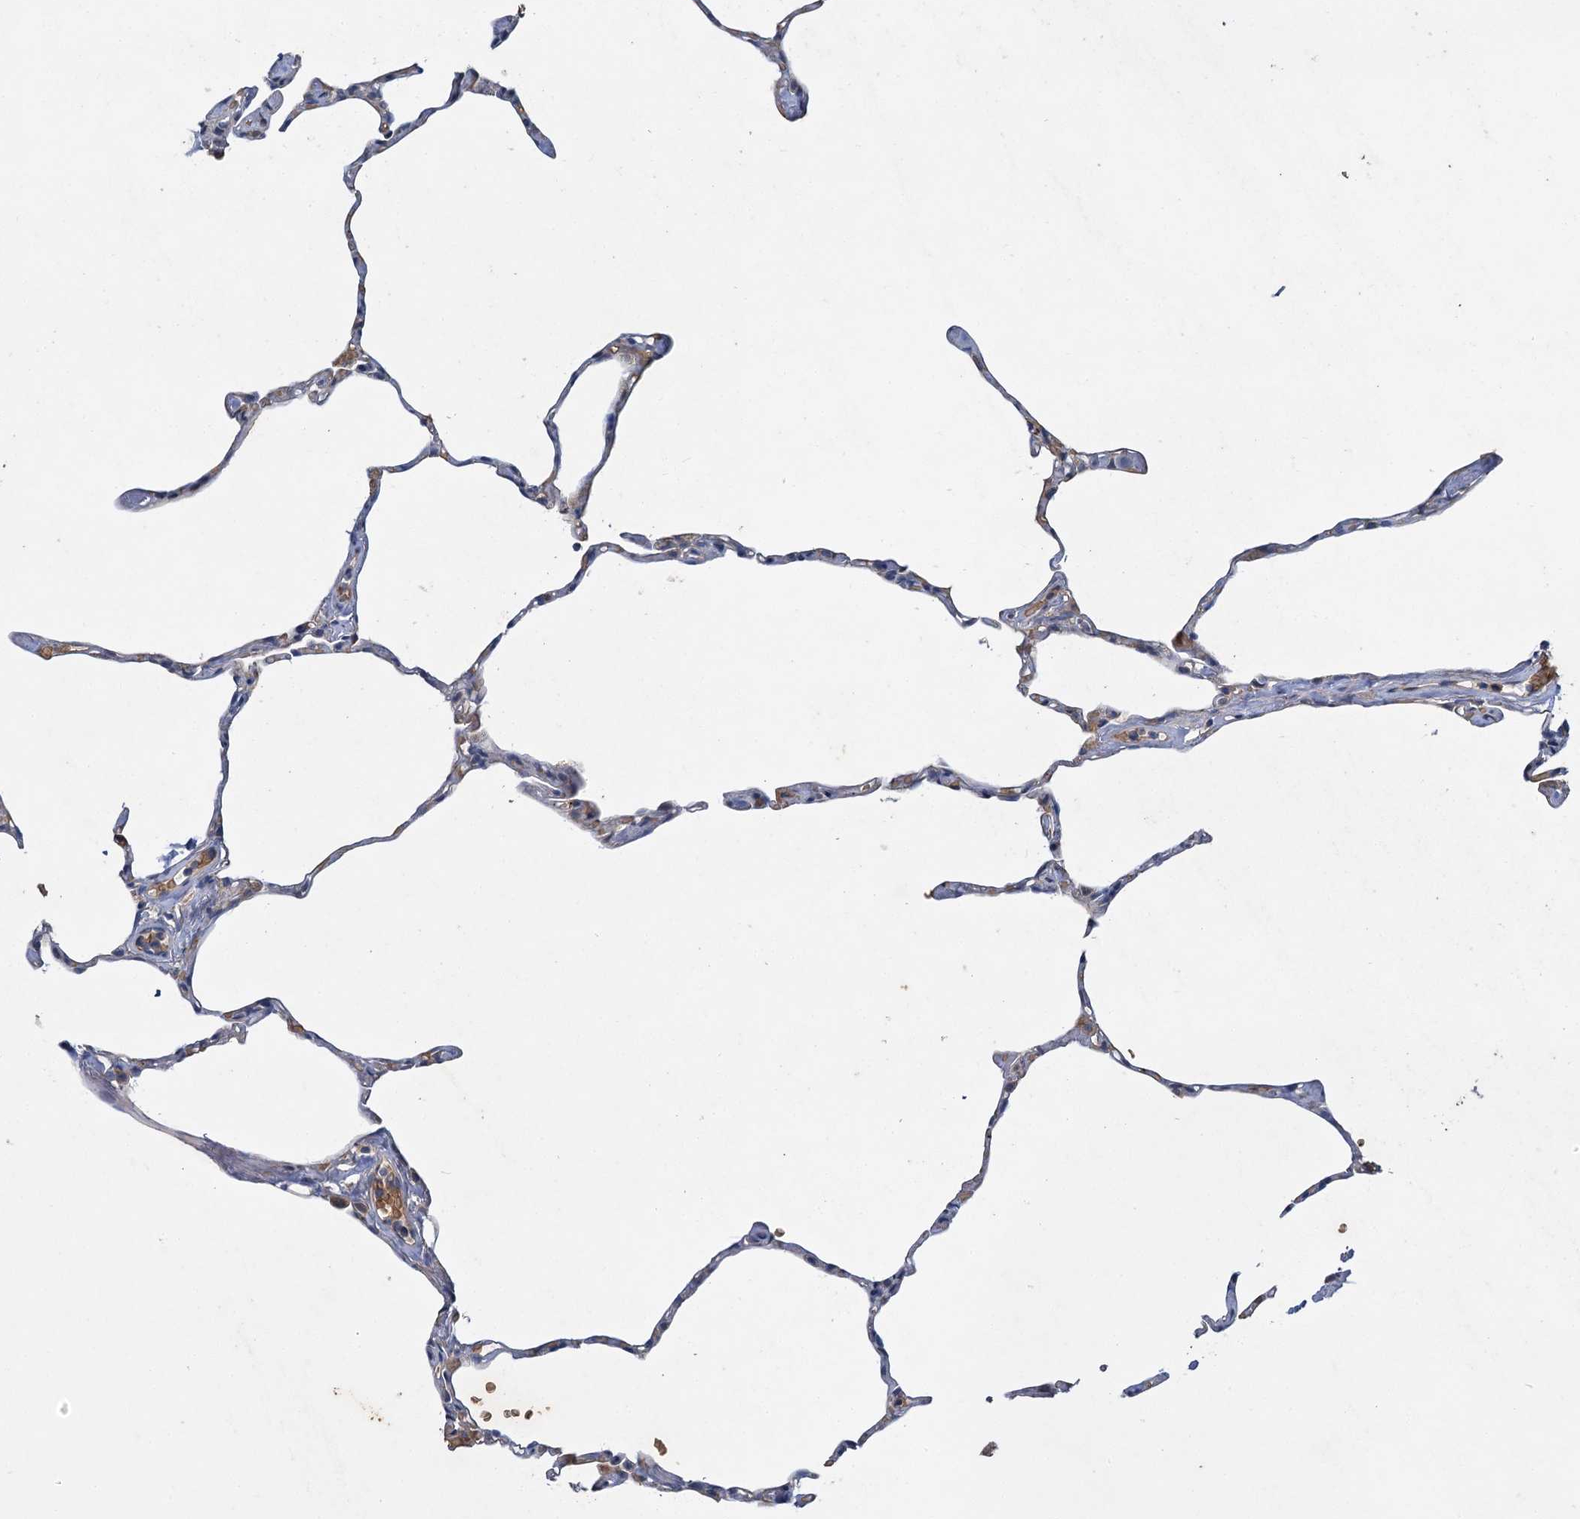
{"staining": {"intensity": "moderate", "quantity": "25%-75%", "location": "cytoplasmic/membranous"}, "tissue": "lung", "cell_type": "Alveolar cells", "image_type": "normal", "snomed": [{"axis": "morphology", "description": "Normal tissue, NOS"}, {"axis": "topography", "description": "Lung"}], "caption": "IHC histopathology image of unremarkable lung: human lung stained using IHC displays medium levels of moderate protein expression localized specifically in the cytoplasmic/membranous of alveolar cells, appearing as a cytoplasmic/membranous brown color.", "gene": "BCS1L", "patient": {"sex": "male", "age": 65}}